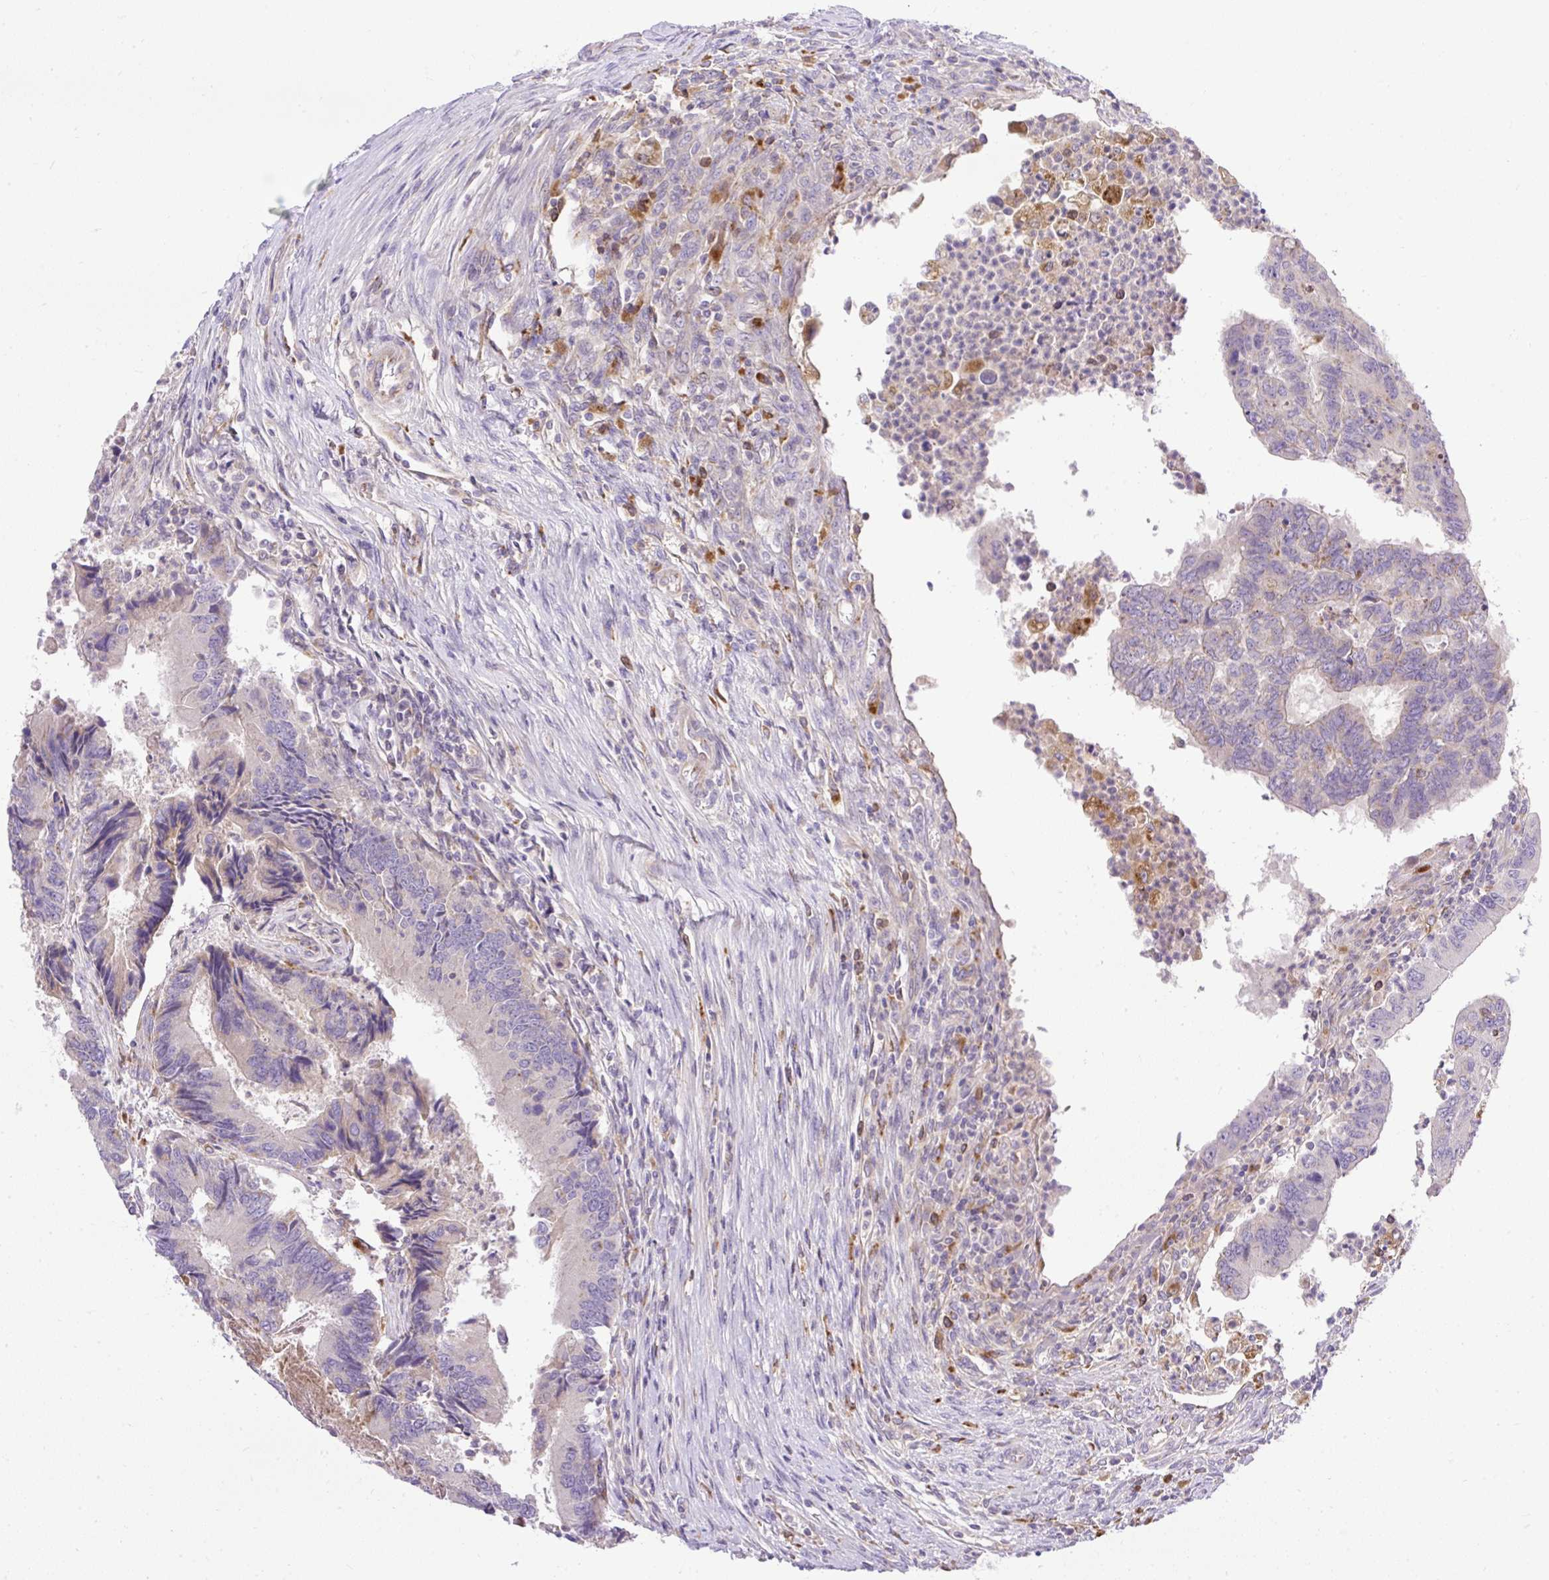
{"staining": {"intensity": "negative", "quantity": "none", "location": "none"}, "tissue": "colorectal cancer", "cell_type": "Tumor cells", "image_type": "cancer", "snomed": [{"axis": "morphology", "description": "Adenocarcinoma, NOS"}, {"axis": "topography", "description": "Colon"}], "caption": "IHC photomicrograph of adenocarcinoma (colorectal) stained for a protein (brown), which reveals no expression in tumor cells.", "gene": "HEXB", "patient": {"sex": "female", "age": 67}}